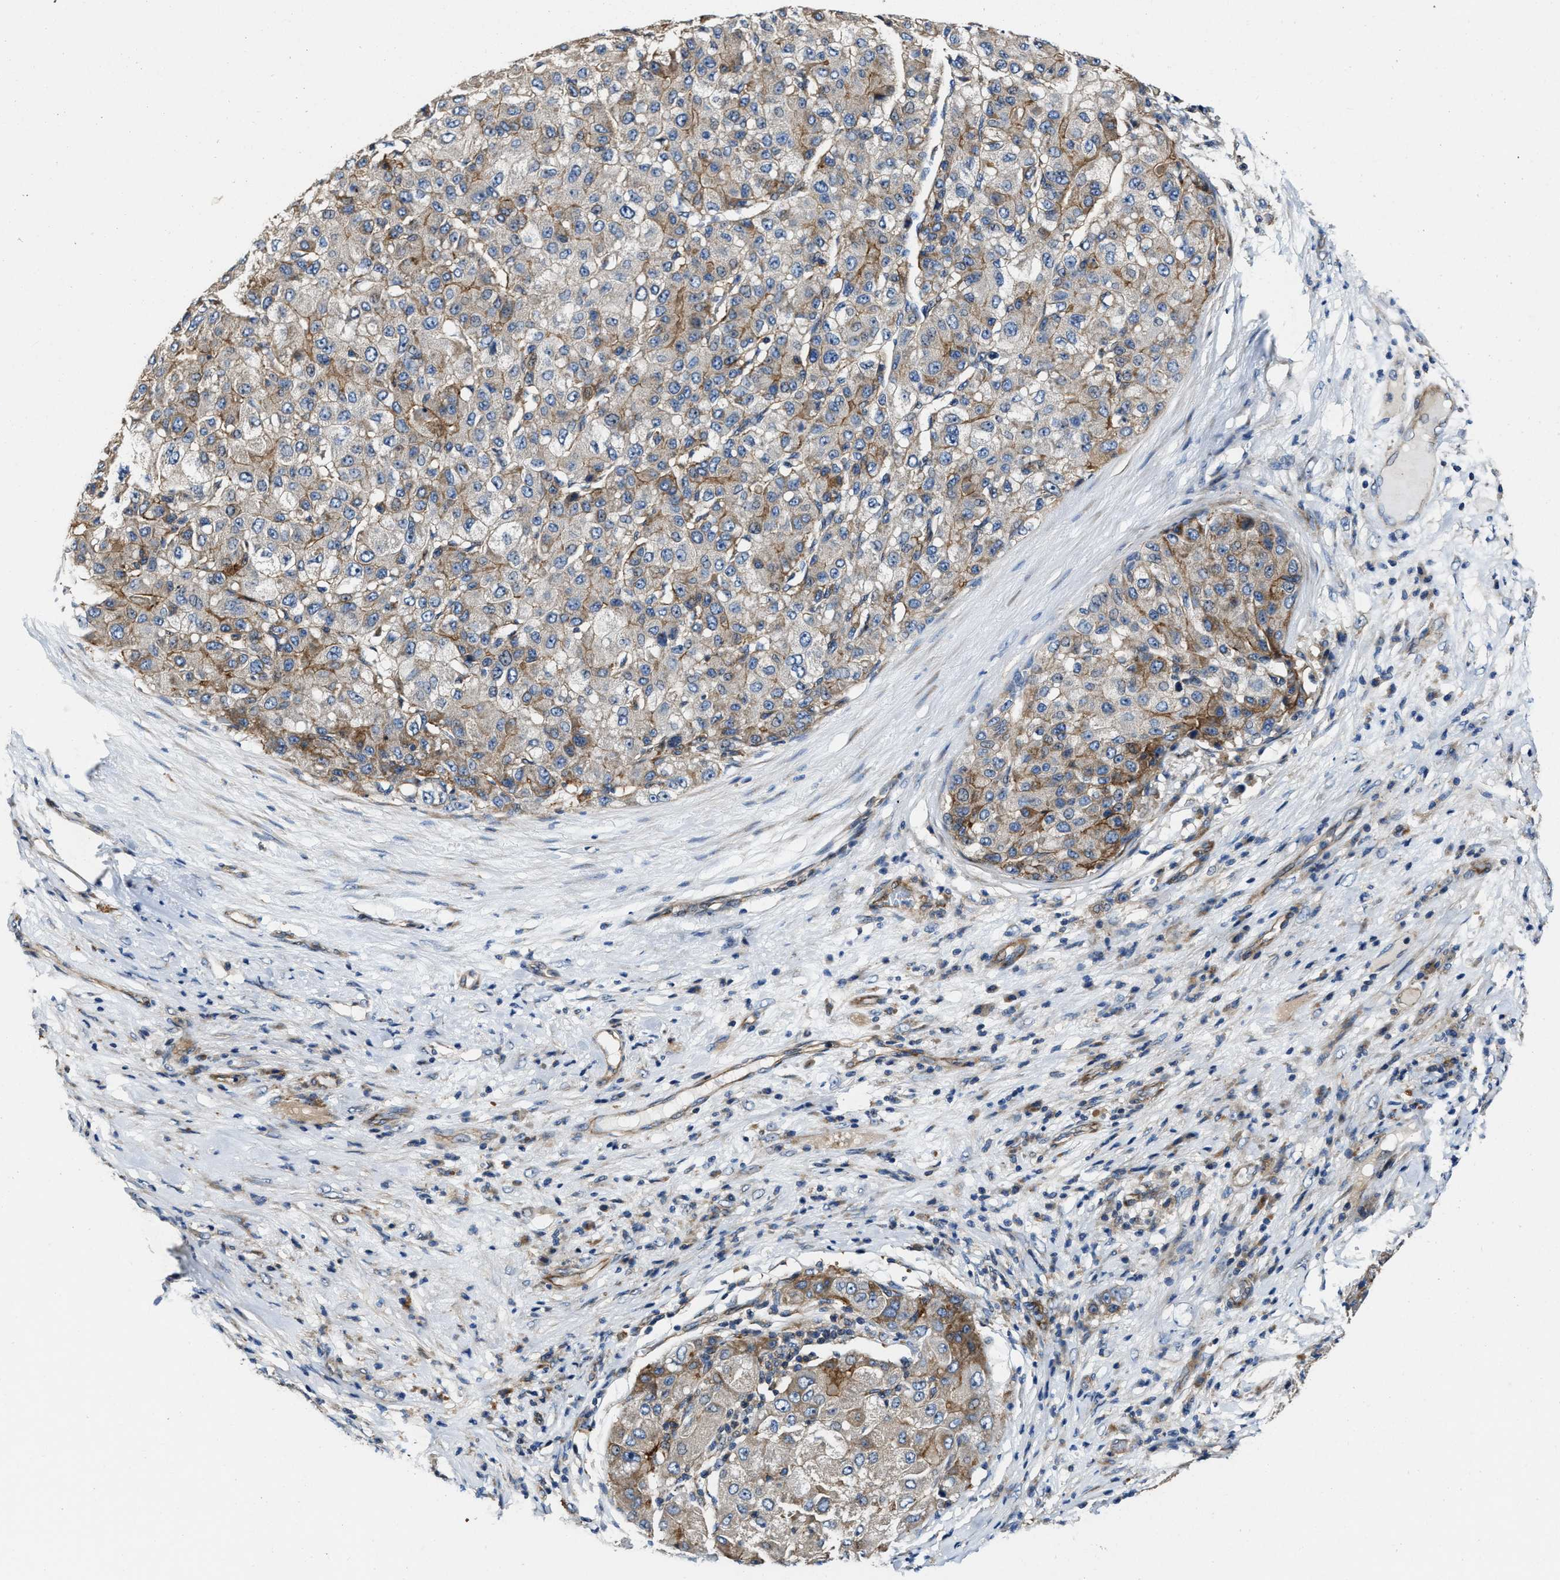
{"staining": {"intensity": "moderate", "quantity": "25%-75%", "location": "cytoplasmic/membranous"}, "tissue": "liver cancer", "cell_type": "Tumor cells", "image_type": "cancer", "snomed": [{"axis": "morphology", "description": "Carcinoma, Hepatocellular, NOS"}, {"axis": "topography", "description": "Liver"}], "caption": "Immunohistochemistry histopathology image of liver cancer (hepatocellular carcinoma) stained for a protein (brown), which displays medium levels of moderate cytoplasmic/membranous staining in about 25%-75% of tumor cells.", "gene": "PTAR1", "patient": {"sex": "male", "age": 80}}